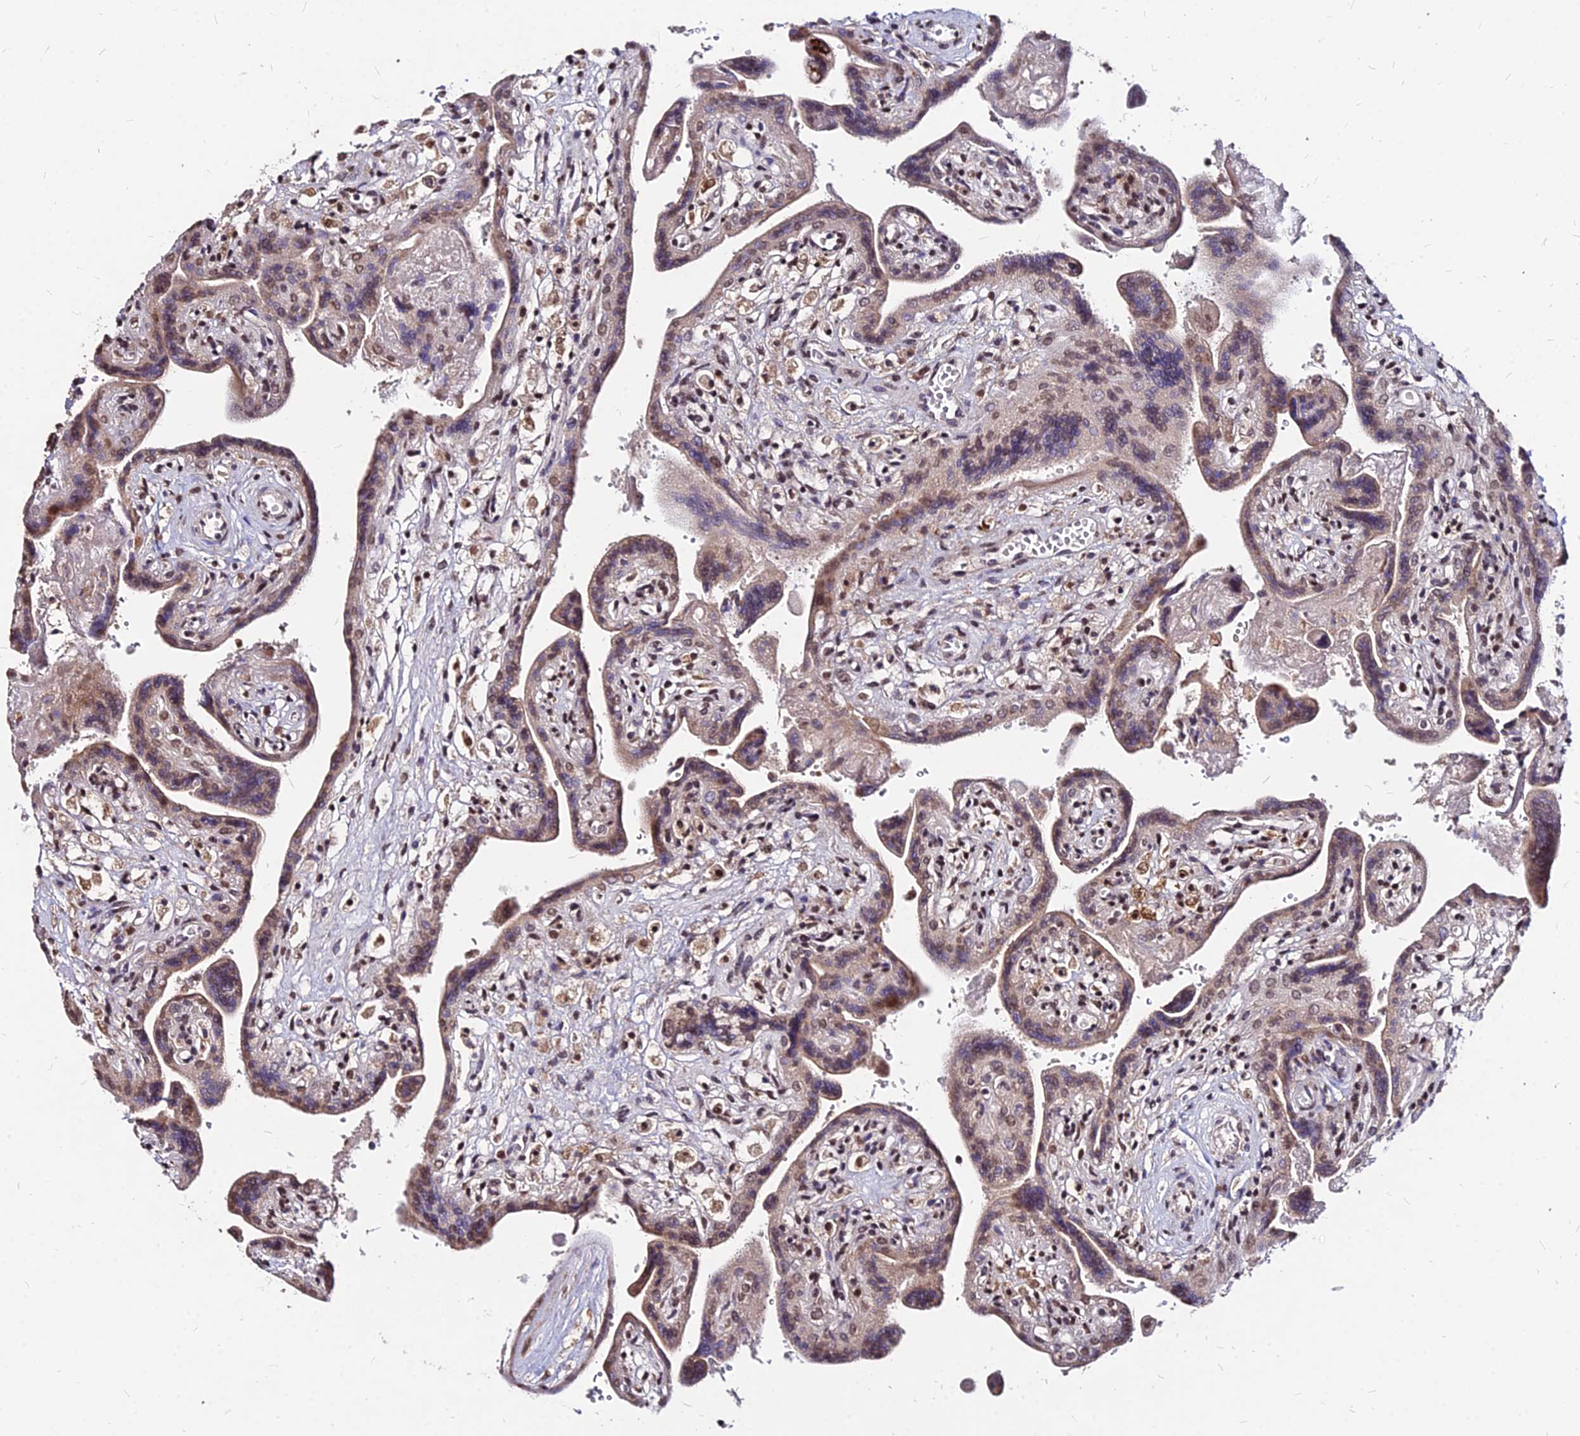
{"staining": {"intensity": "strong", "quantity": "25%-75%", "location": "nuclear"}, "tissue": "placenta", "cell_type": "Trophoblastic cells", "image_type": "normal", "snomed": [{"axis": "morphology", "description": "Normal tissue, NOS"}, {"axis": "topography", "description": "Placenta"}], "caption": "Brown immunohistochemical staining in normal human placenta displays strong nuclear staining in approximately 25%-75% of trophoblastic cells.", "gene": "ZBED4", "patient": {"sex": "female", "age": 37}}